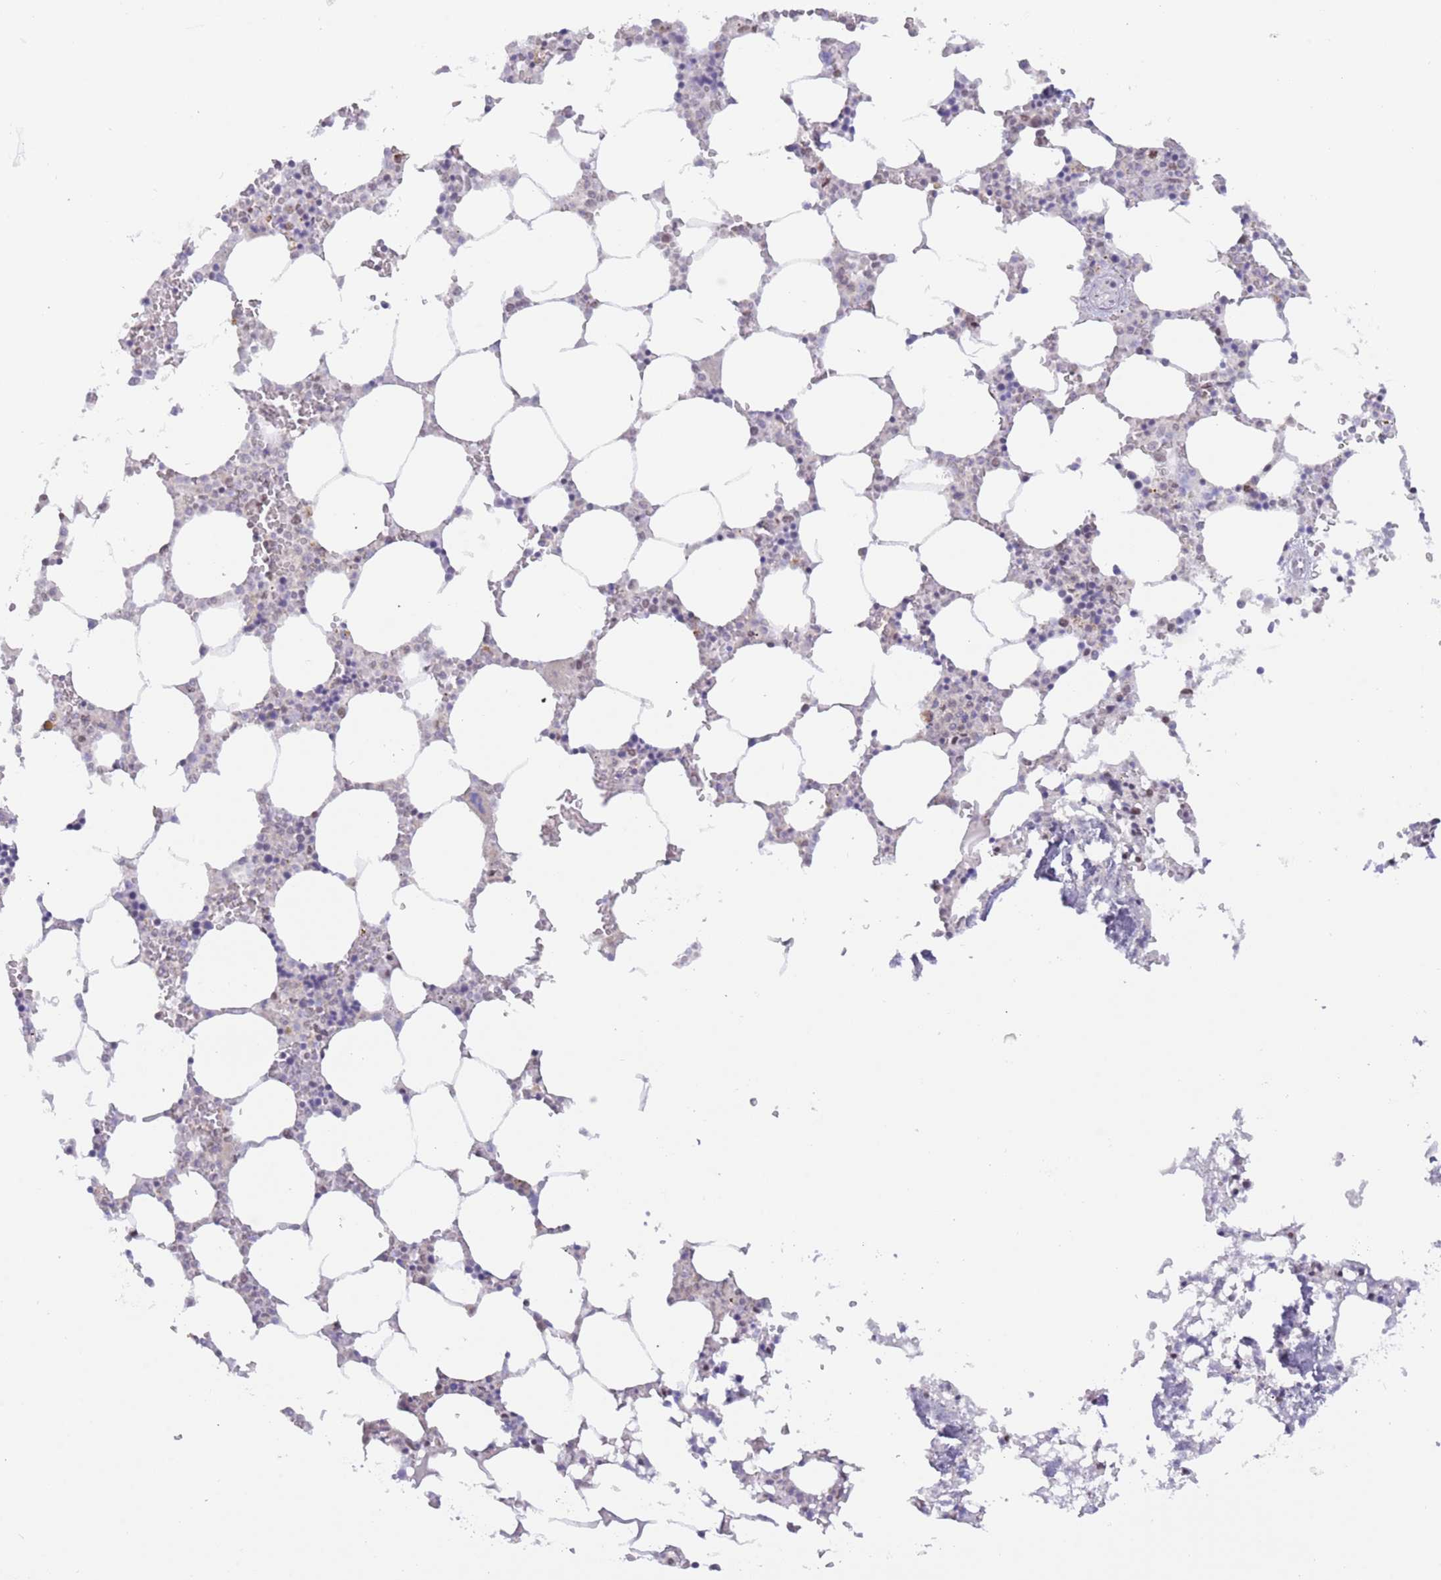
{"staining": {"intensity": "negative", "quantity": "none", "location": "none"}, "tissue": "bone marrow", "cell_type": "Hematopoietic cells", "image_type": "normal", "snomed": [{"axis": "morphology", "description": "Normal tissue, NOS"}, {"axis": "topography", "description": "Bone marrow"}], "caption": "Human bone marrow stained for a protein using immunohistochemistry (IHC) demonstrates no staining in hematopoietic cells.", "gene": "ZNF382", "patient": {"sex": "male", "age": 64}}